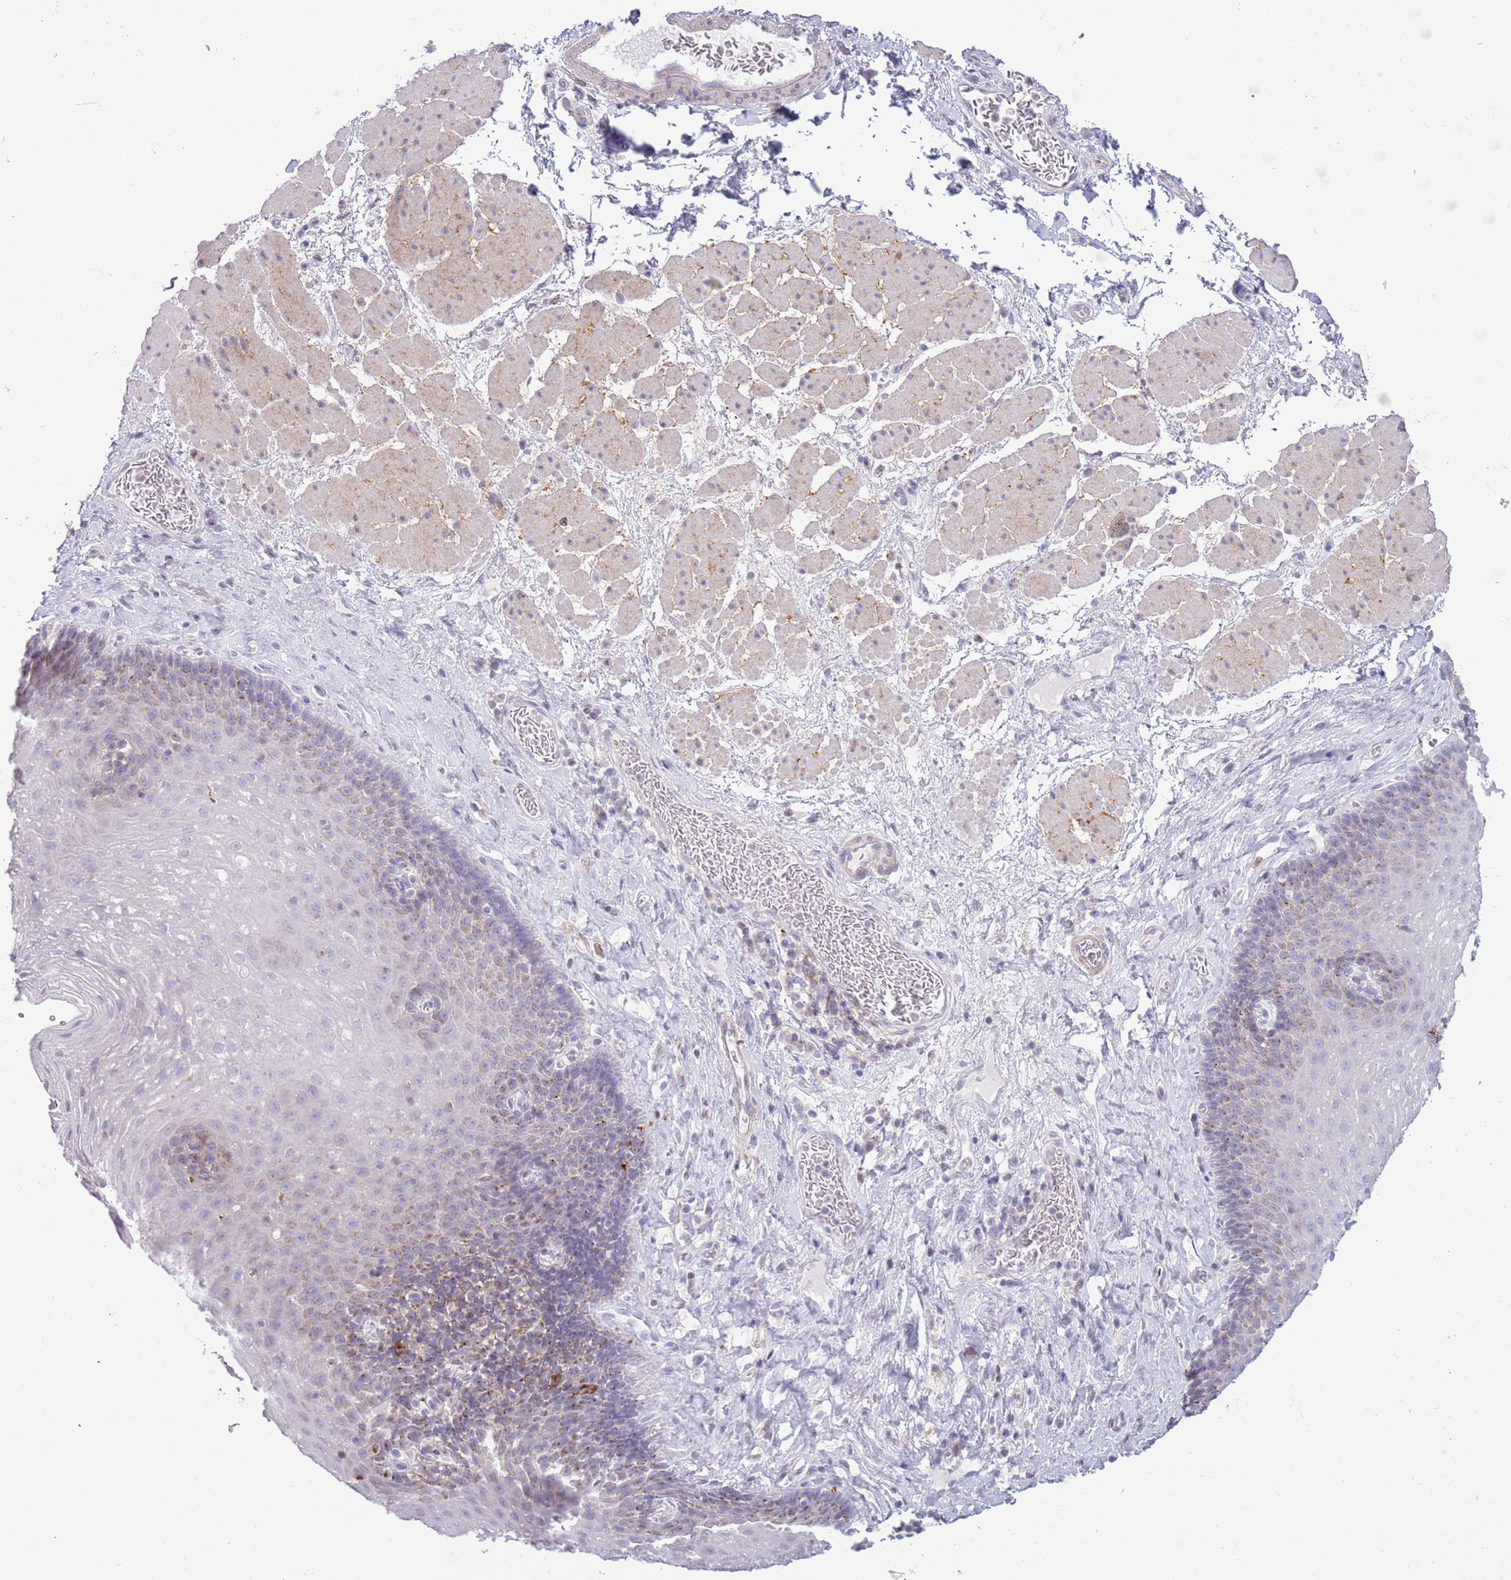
{"staining": {"intensity": "weak", "quantity": "25%-75%", "location": "cytoplasmic/membranous"}, "tissue": "esophagus", "cell_type": "Squamous epithelial cells", "image_type": "normal", "snomed": [{"axis": "morphology", "description": "Normal tissue, NOS"}, {"axis": "topography", "description": "Esophagus"}], "caption": "Human esophagus stained with a brown dye displays weak cytoplasmic/membranous positive expression in approximately 25%-75% of squamous epithelial cells.", "gene": "ACSBG1", "patient": {"sex": "female", "age": 66}}